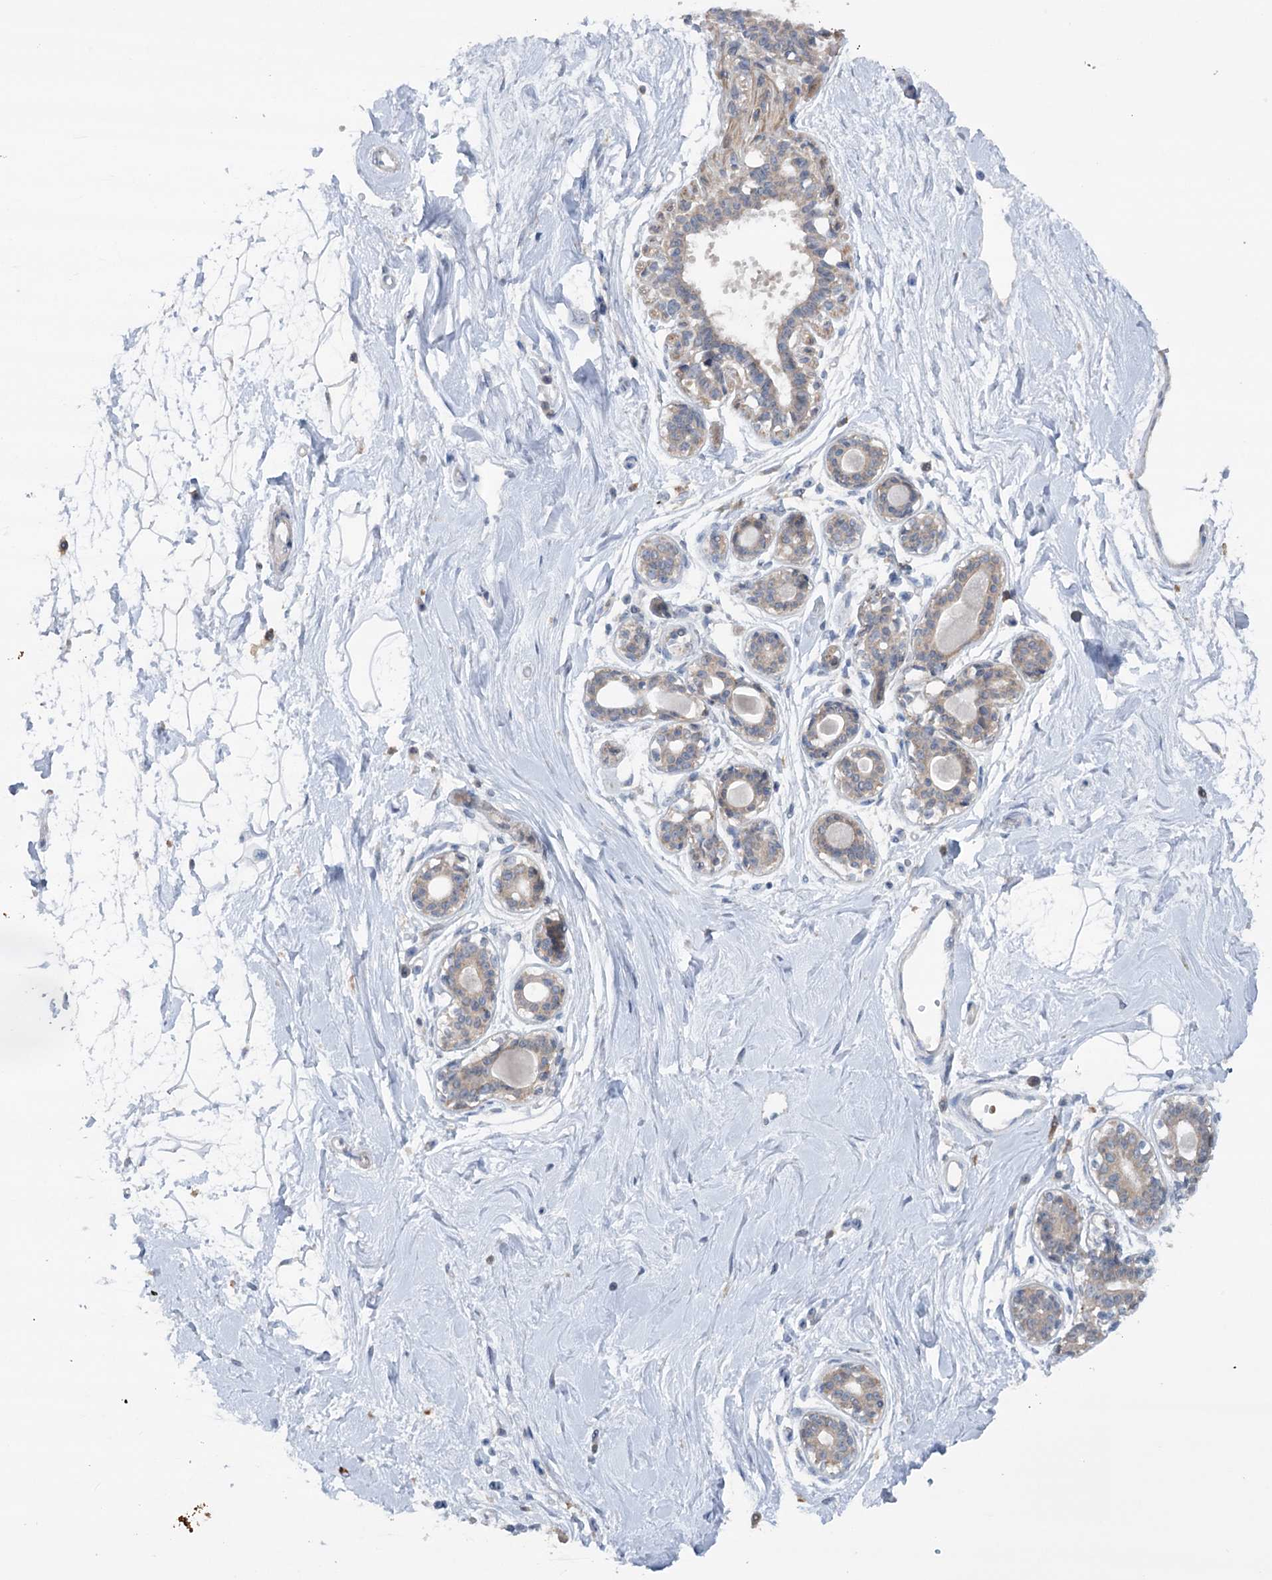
{"staining": {"intensity": "negative", "quantity": "none", "location": "none"}, "tissue": "breast", "cell_type": "Adipocytes", "image_type": "normal", "snomed": [{"axis": "morphology", "description": "Normal tissue, NOS"}, {"axis": "topography", "description": "Breast"}], "caption": "Immunohistochemical staining of normal human breast shows no significant expression in adipocytes.", "gene": "MTCH2", "patient": {"sex": "female", "age": 45}}